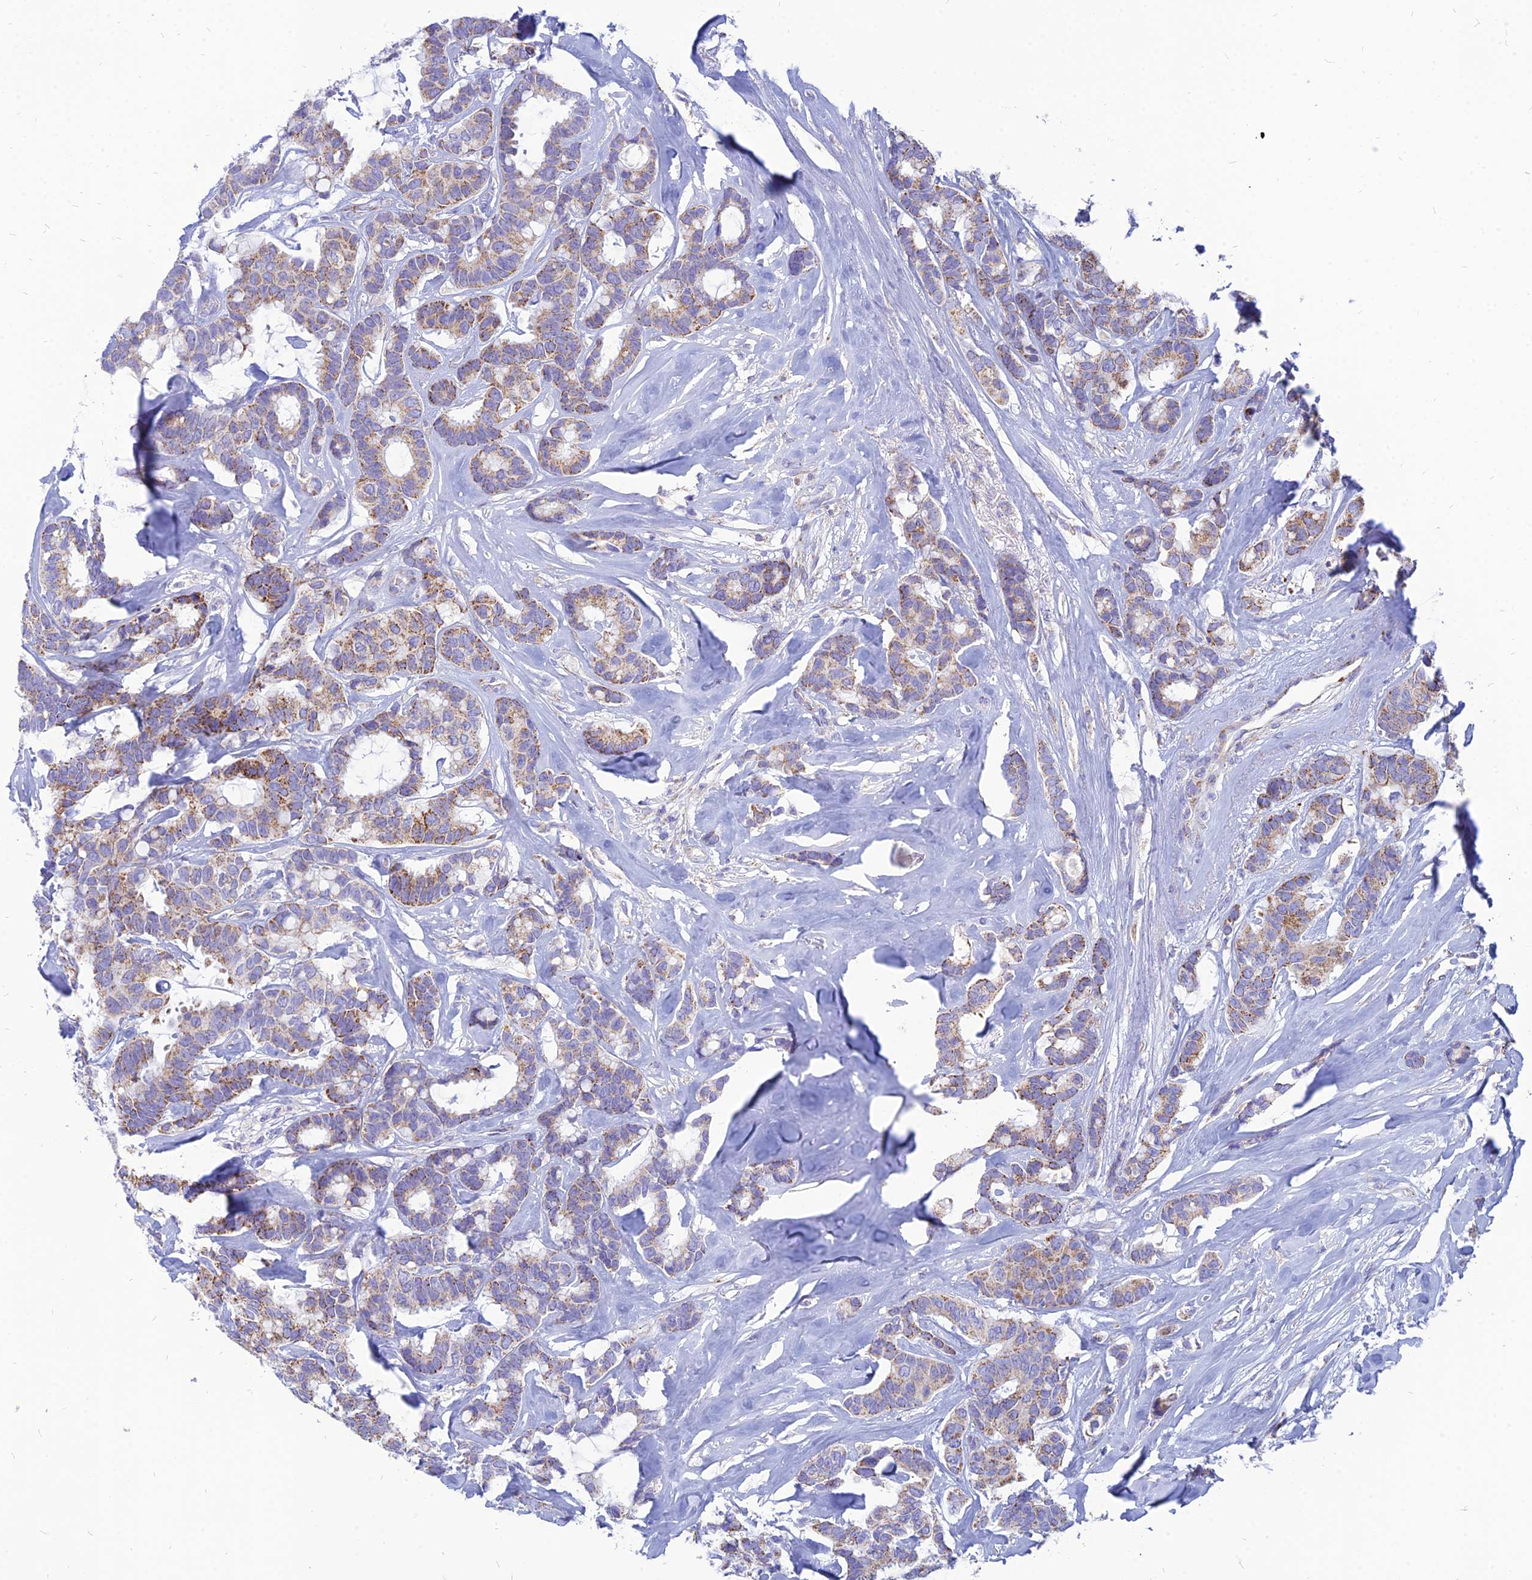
{"staining": {"intensity": "moderate", "quantity": "25%-75%", "location": "cytoplasmic/membranous"}, "tissue": "breast cancer", "cell_type": "Tumor cells", "image_type": "cancer", "snomed": [{"axis": "morphology", "description": "Duct carcinoma"}, {"axis": "topography", "description": "Breast"}], "caption": "Breast cancer (invasive ductal carcinoma) tissue displays moderate cytoplasmic/membranous staining in approximately 25%-75% of tumor cells, visualized by immunohistochemistry.", "gene": "PACC1", "patient": {"sex": "female", "age": 87}}